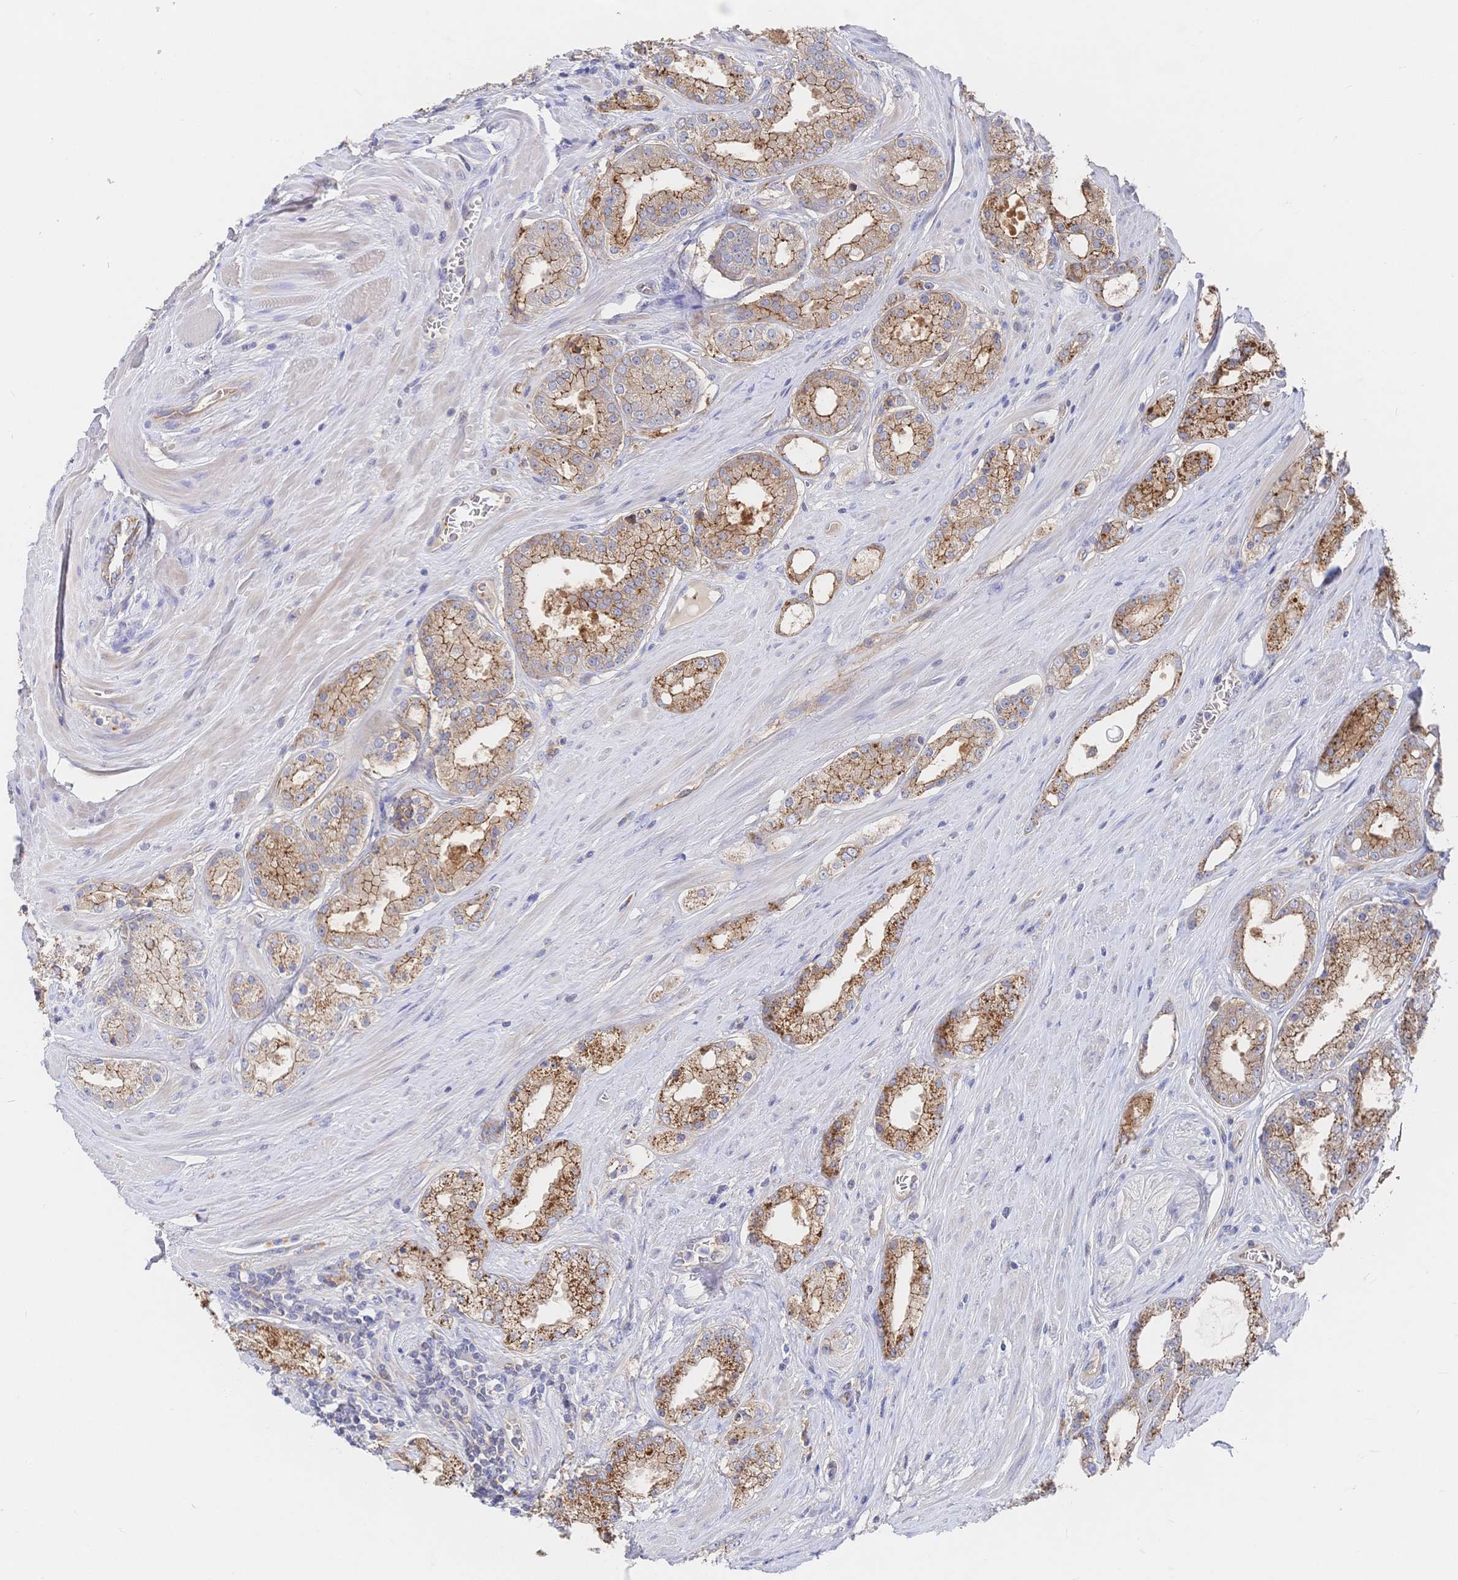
{"staining": {"intensity": "moderate", "quantity": ">75%", "location": "cytoplasmic/membranous"}, "tissue": "prostate cancer", "cell_type": "Tumor cells", "image_type": "cancer", "snomed": [{"axis": "morphology", "description": "Adenocarcinoma, High grade"}, {"axis": "topography", "description": "Prostate"}], "caption": "Immunohistochemistry (IHC) photomicrograph of human prostate adenocarcinoma (high-grade) stained for a protein (brown), which shows medium levels of moderate cytoplasmic/membranous expression in approximately >75% of tumor cells.", "gene": "F11R", "patient": {"sex": "male", "age": 66}}